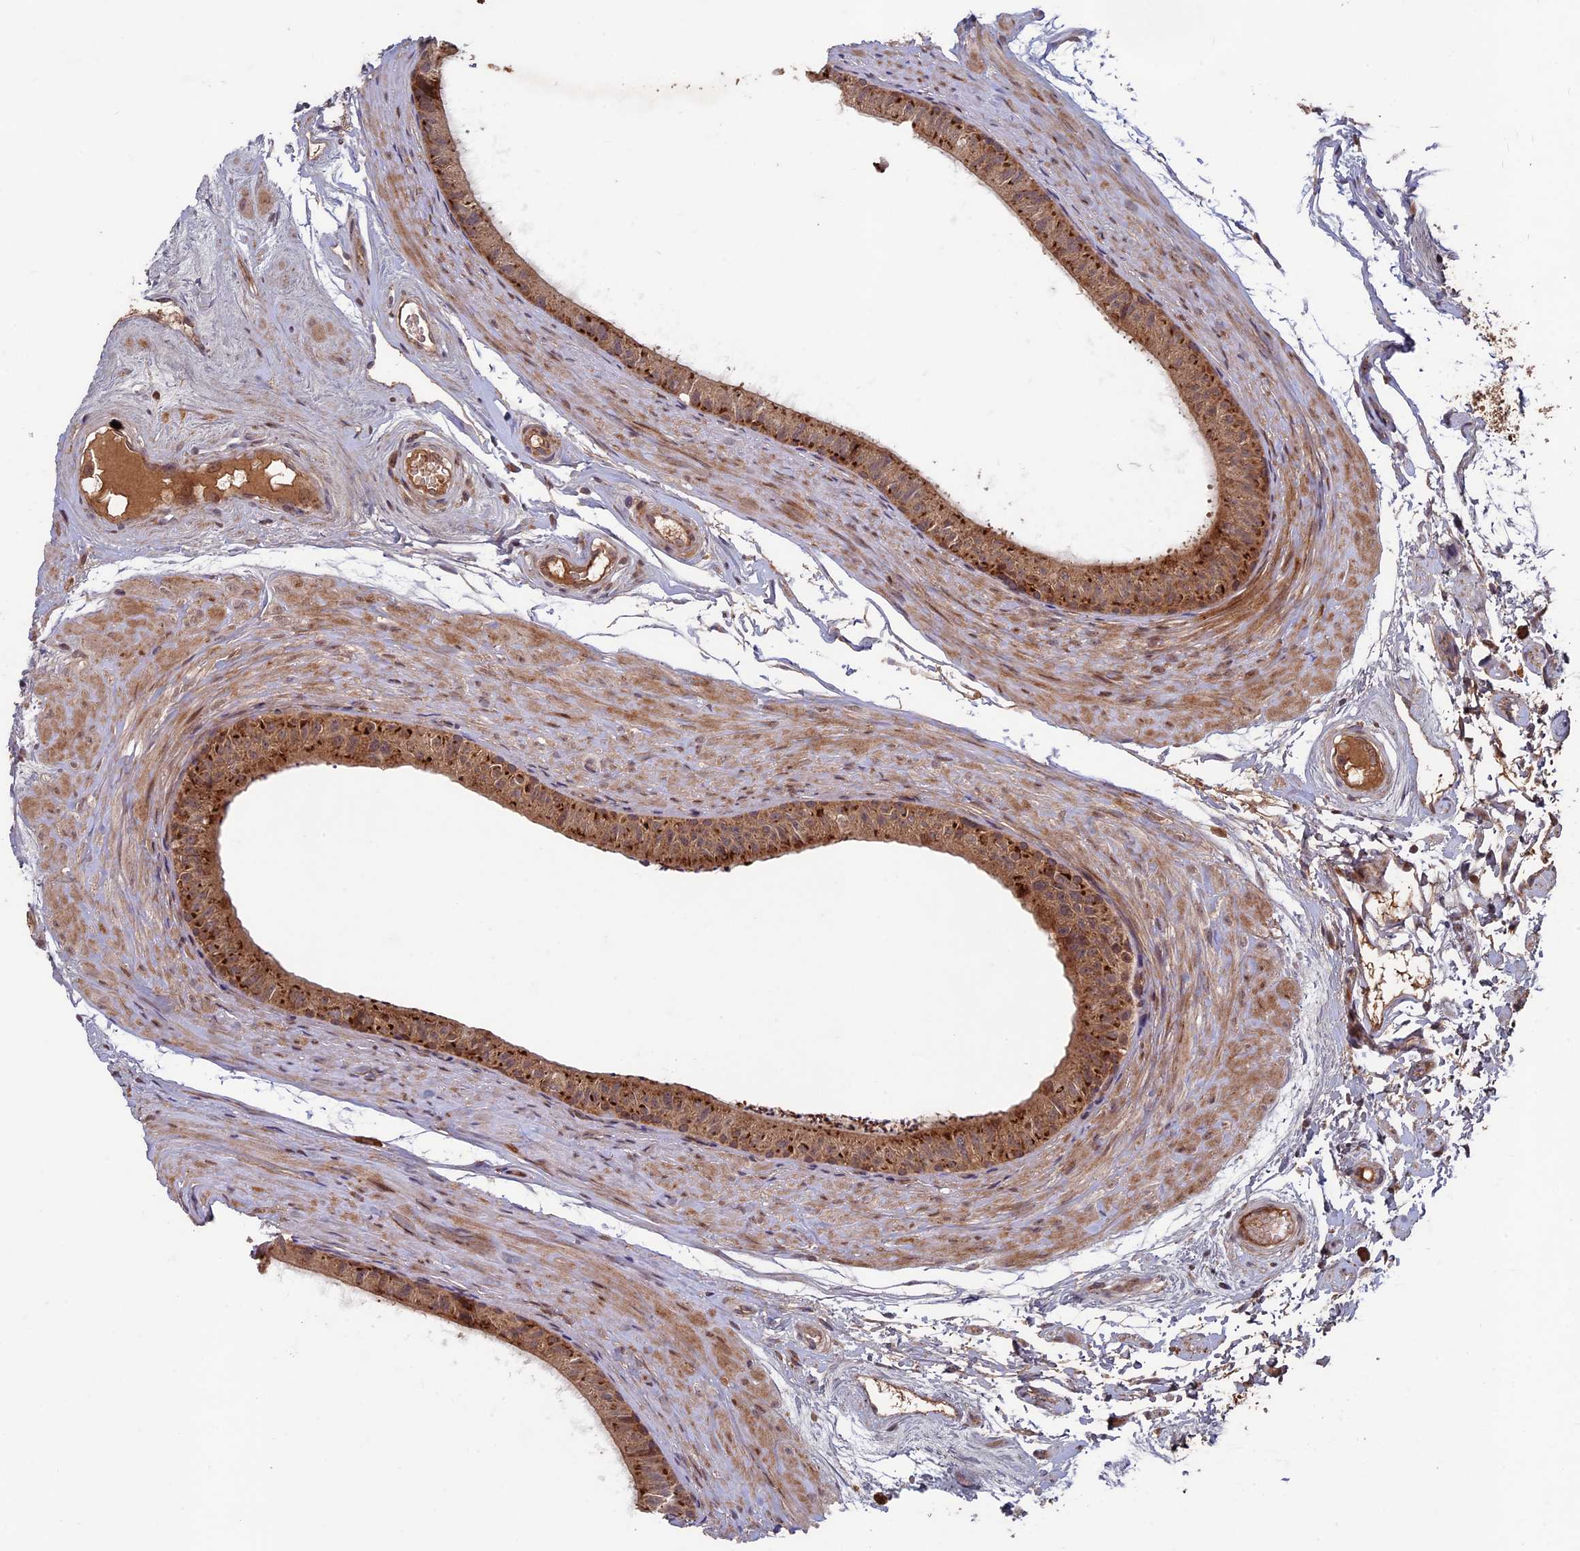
{"staining": {"intensity": "moderate", "quantity": ">75%", "location": "cytoplasmic/membranous"}, "tissue": "epididymis", "cell_type": "Glandular cells", "image_type": "normal", "snomed": [{"axis": "morphology", "description": "Normal tissue, NOS"}, {"axis": "topography", "description": "Epididymis"}], "caption": "This is a histology image of immunohistochemistry (IHC) staining of unremarkable epididymis, which shows moderate positivity in the cytoplasmic/membranous of glandular cells.", "gene": "RCCD1", "patient": {"sex": "male", "age": 45}}